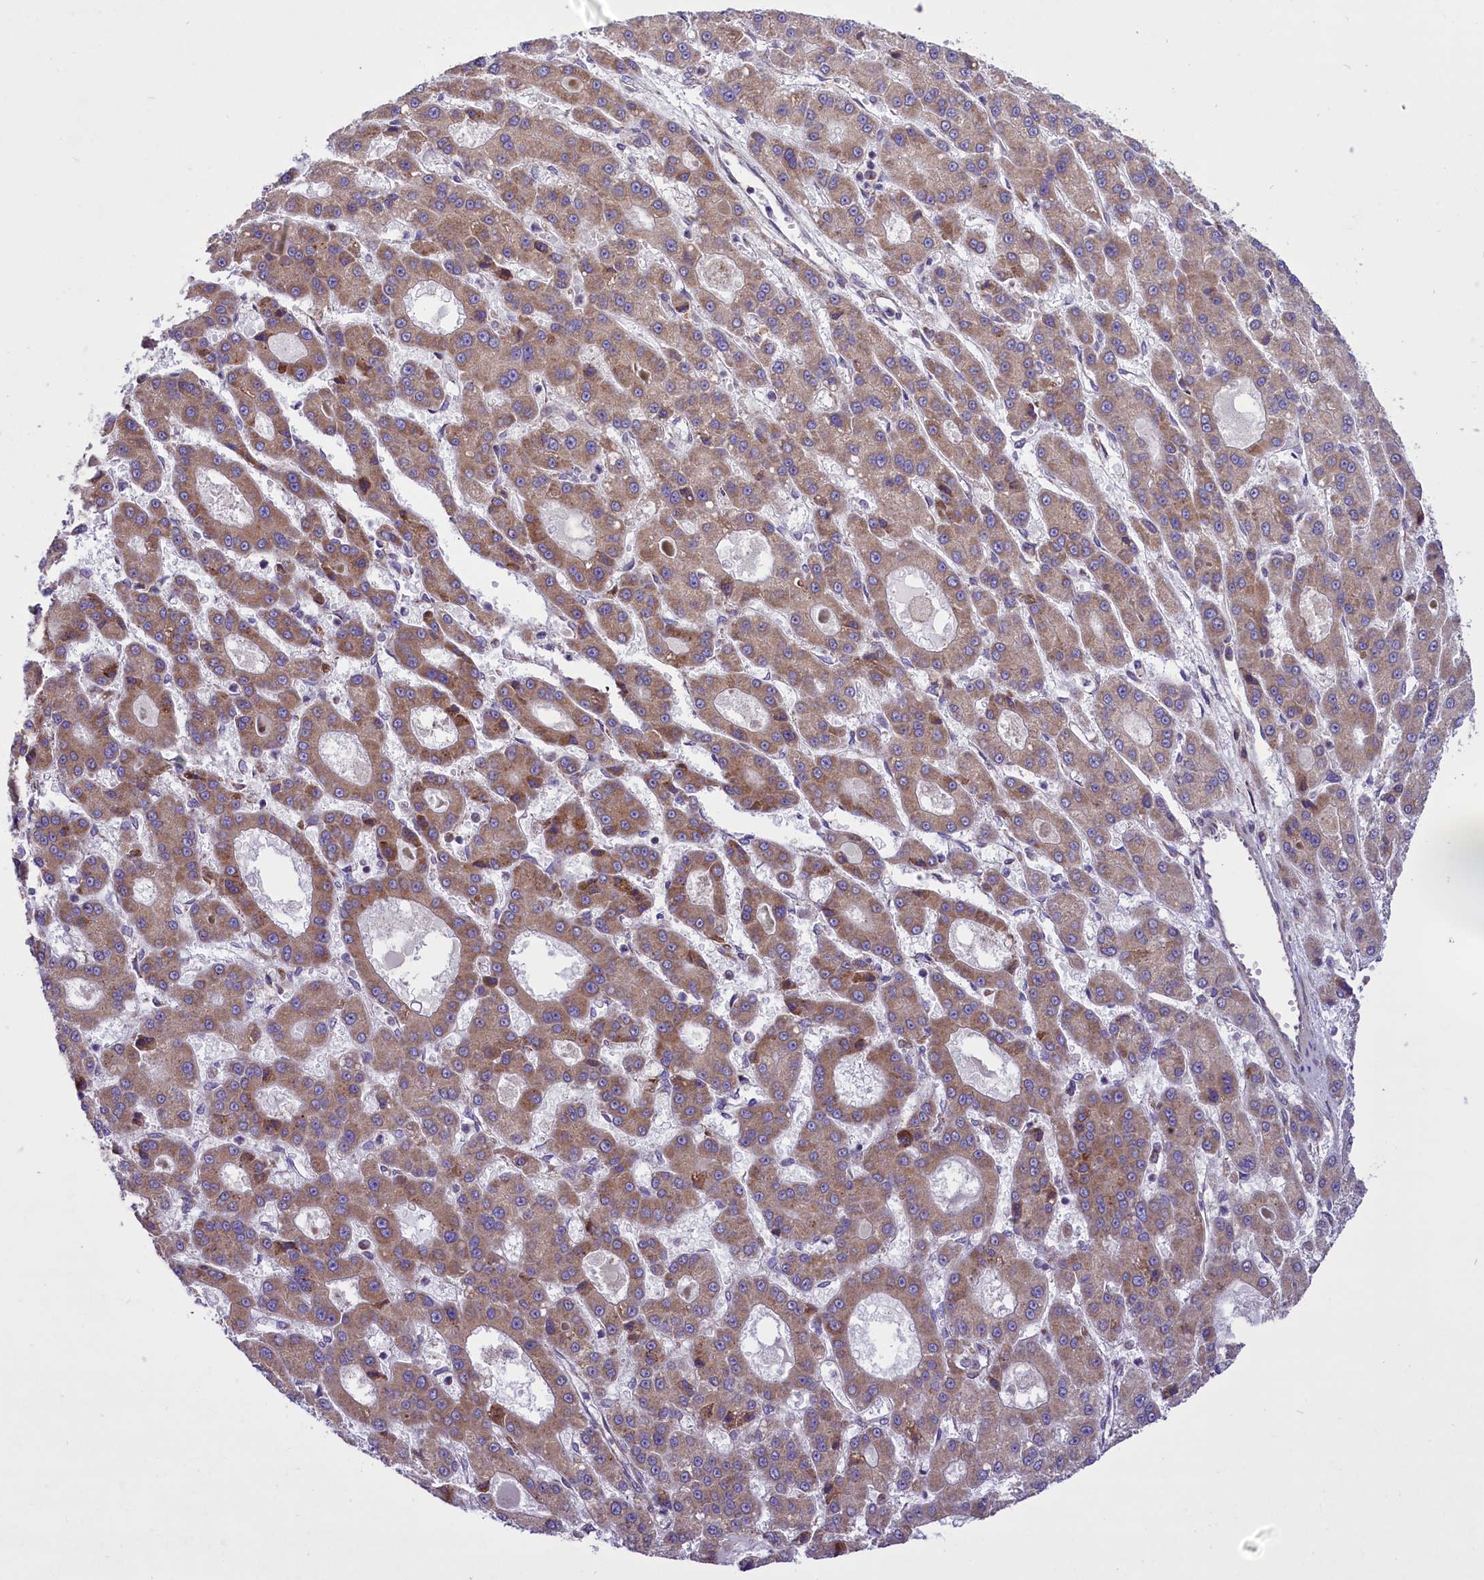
{"staining": {"intensity": "moderate", "quantity": ">75%", "location": "cytoplasmic/membranous"}, "tissue": "liver cancer", "cell_type": "Tumor cells", "image_type": "cancer", "snomed": [{"axis": "morphology", "description": "Carcinoma, Hepatocellular, NOS"}, {"axis": "topography", "description": "Liver"}], "caption": "Immunohistochemistry (IHC) of human liver cancer (hepatocellular carcinoma) exhibits medium levels of moderate cytoplasmic/membranous positivity in approximately >75% of tumor cells.", "gene": "PTPRU", "patient": {"sex": "male", "age": 70}}